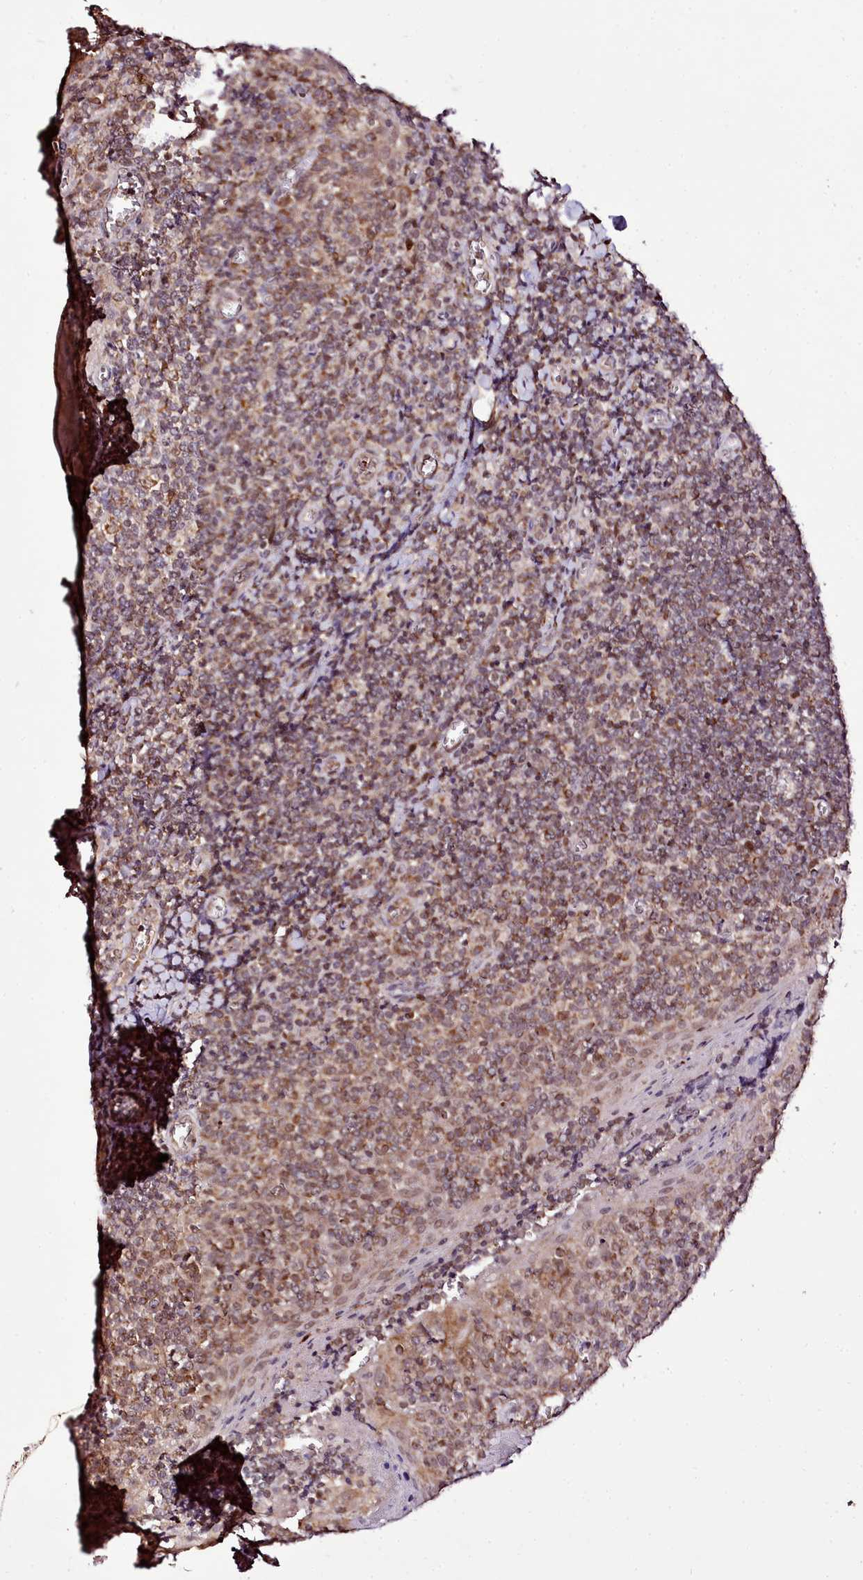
{"staining": {"intensity": "moderate", "quantity": ">75%", "location": "cytoplasmic/membranous"}, "tissue": "tonsil", "cell_type": "Germinal center cells", "image_type": "normal", "snomed": [{"axis": "morphology", "description": "Normal tissue, NOS"}, {"axis": "topography", "description": "Tonsil"}], "caption": "DAB (3,3'-diaminobenzidine) immunohistochemical staining of benign human tonsil shows moderate cytoplasmic/membranous protein positivity in about >75% of germinal center cells. (DAB IHC, brown staining for protein, blue staining for nuclei).", "gene": "EDIL3", "patient": {"sex": "male", "age": 27}}